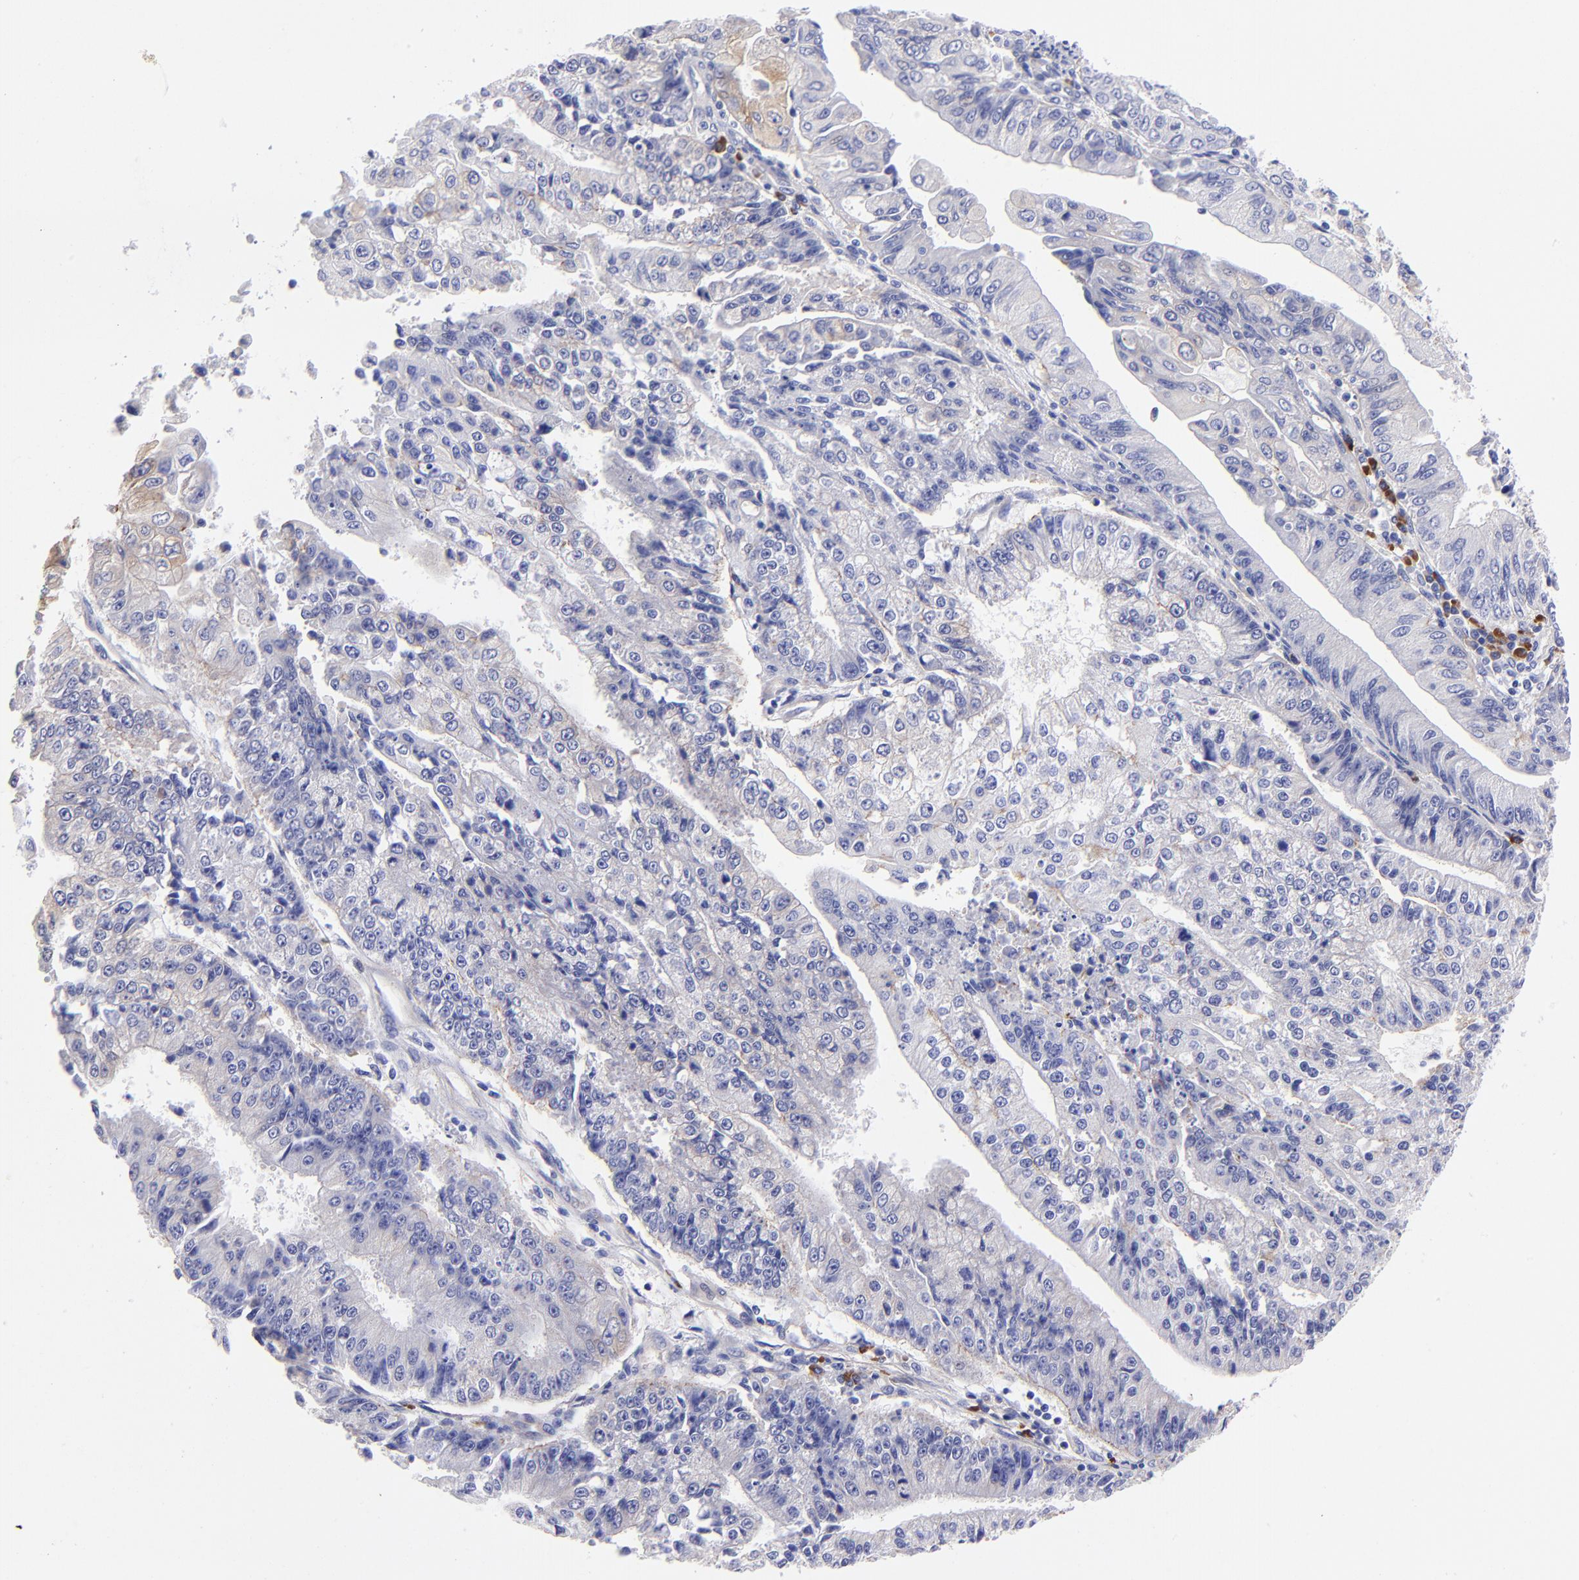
{"staining": {"intensity": "moderate", "quantity": "25%-75%", "location": "cytoplasmic/membranous"}, "tissue": "endometrial cancer", "cell_type": "Tumor cells", "image_type": "cancer", "snomed": [{"axis": "morphology", "description": "Adenocarcinoma, NOS"}, {"axis": "topography", "description": "Endometrium"}], "caption": "Protein expression analysis of human endometrial adenocarcinoma reveals moderate cytoplasmic/membranous positivity in approximately 25%-75% of tumor cells. The protein is stained brown, and the nuclei are stained in blue (DAB (3,3'-diaminobenzidine) IHC with brightfield microscopy, high magnification).", "gene": "PPFIBP1", "patient": {"sex": "female", "age": 75}}